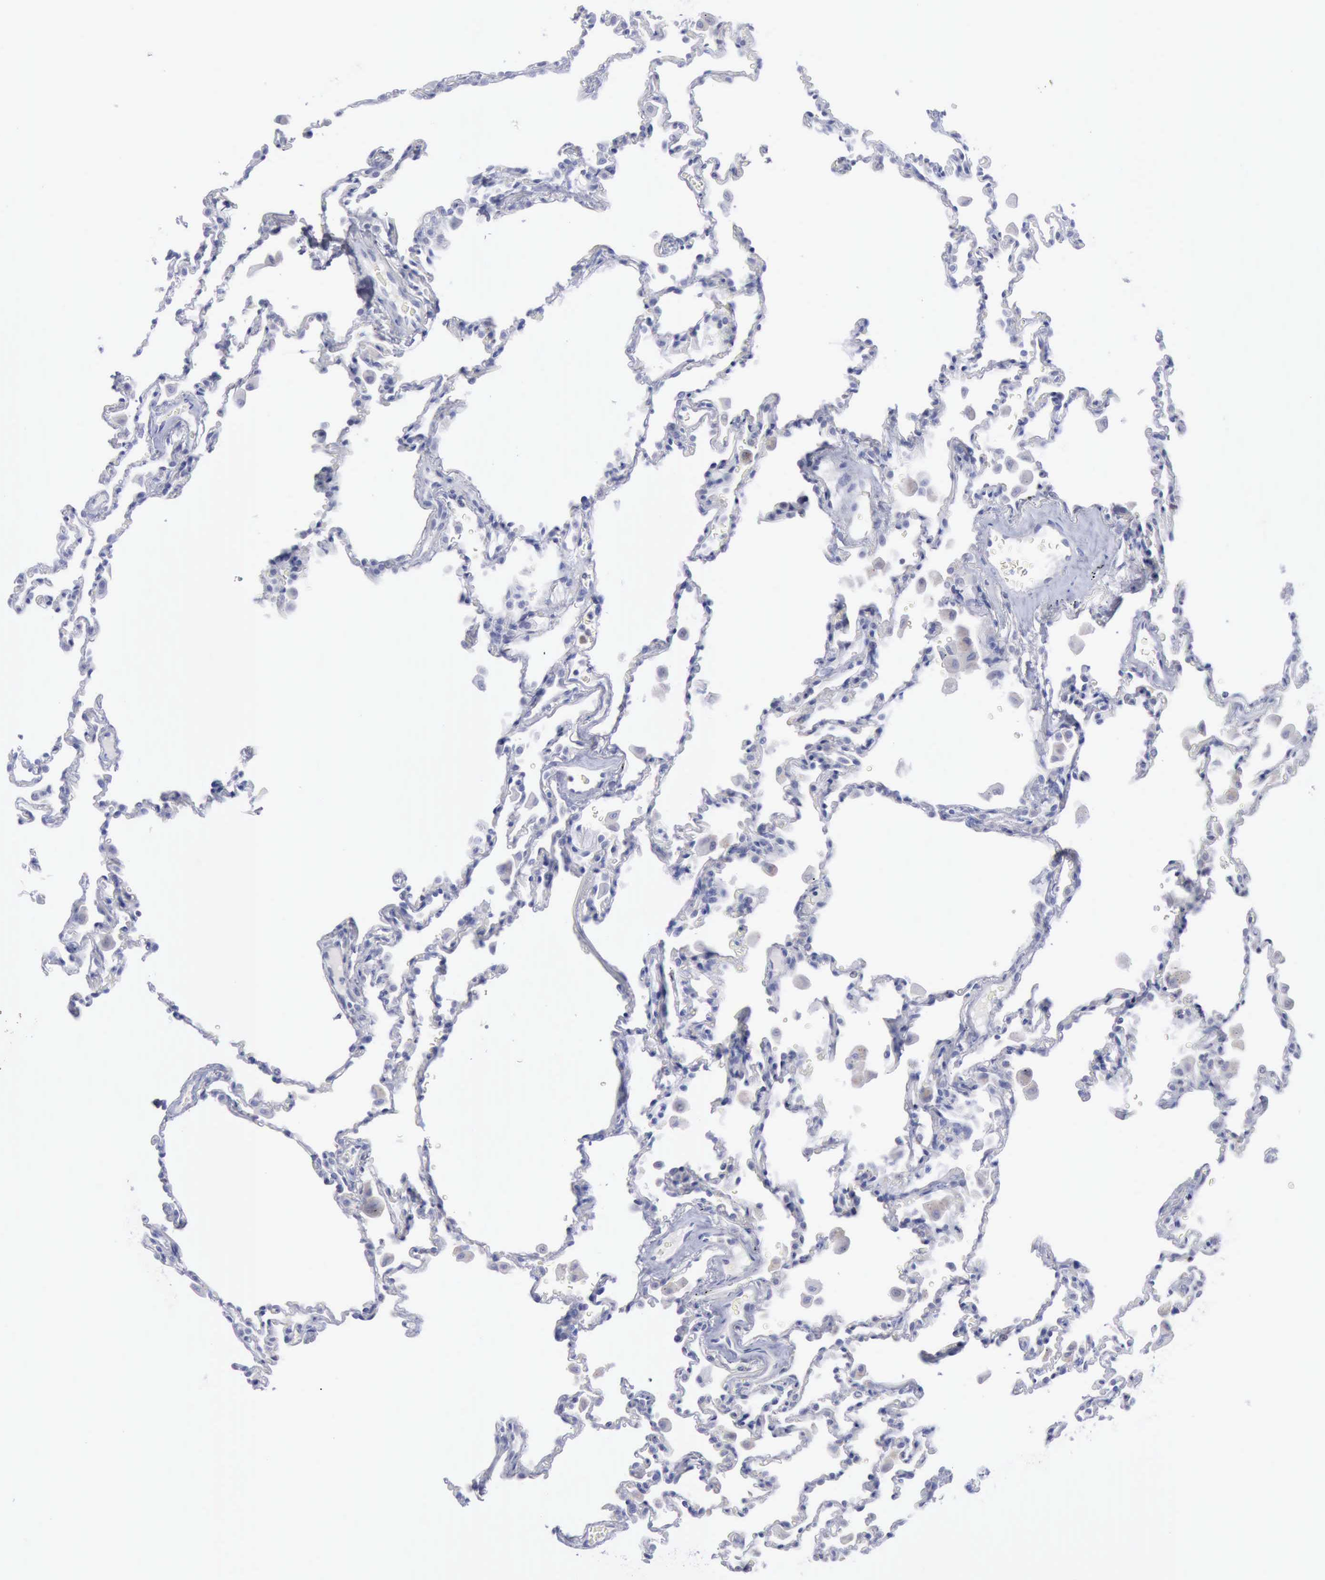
{"staining": {"intensity": "negative", "quantity": "none", "location": "none"}, "tissue": "lung", "cell_type": "Alveolar cells", "image_type": "normal", "snomed": [{"axis": "morphology", "description": "Normal tissue, NOS"}, {"axis": "topography", "description": "Lung"}], "caption": "Immunohistochemistry (IHC) of normal lung reveals no staining in alveolar cells.", "gene": "SATB2", "patient": {"sex": "male", "age": 59}}